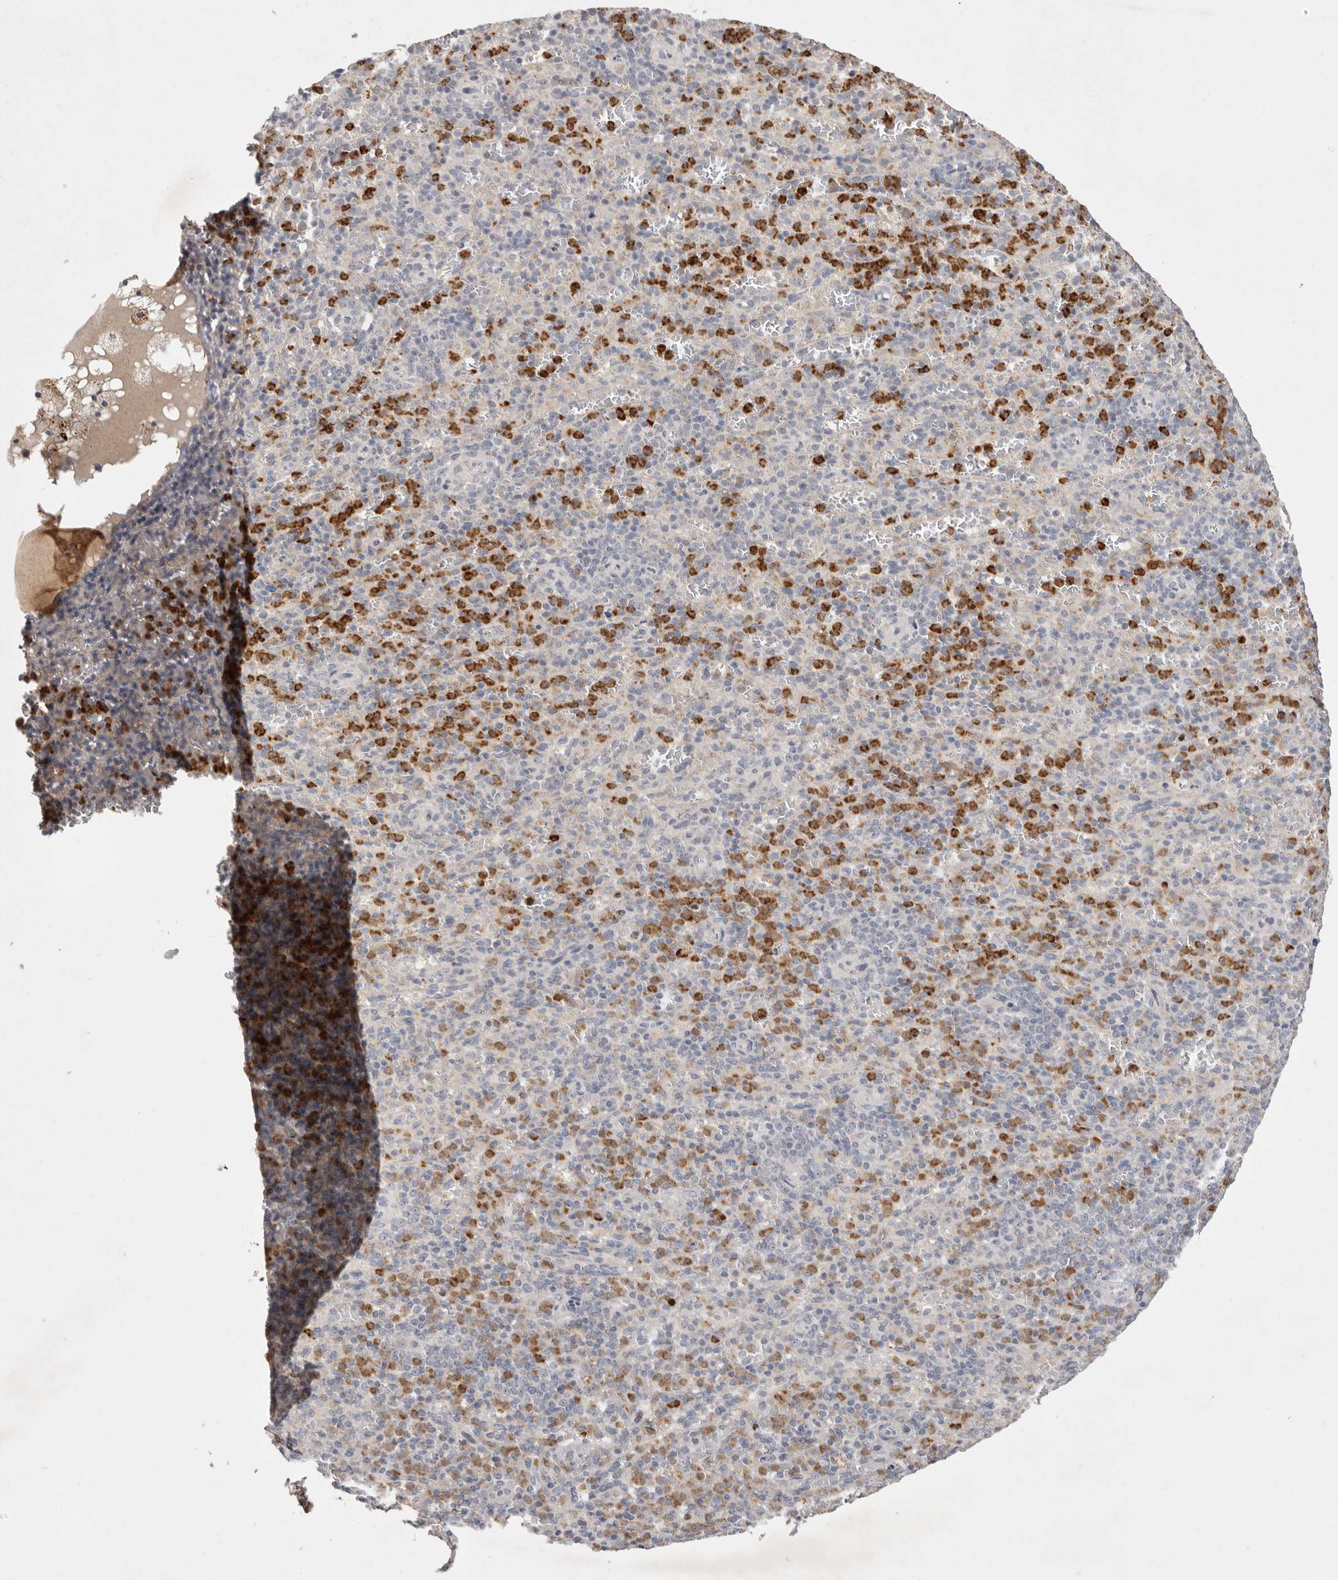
{"staining": {"intensity": "strong", "quantity": "25%-75%", "location": "cytoplasmic/membranous"}, "tissue": "spleen", "cell_type": "Cells in red pulp", "image_type": "normal", "snomed": [{"axis": "morphology", "description": "Normal tissue, NOS"}, {"axis": "topography", "description": "Spleen"}], "caption": "High-magnification brightfield microscopy of unremarkable spleen stained with DAB (3,3'-diaminobenzidine) (brown) and counterstained with hematoxylin (blue). cells in red pulp exhibit strong cytoplasmic/membranous staining is seen in approximately25%-75% of cells.", "gene": "GPR84", "patient": {"sex": "female", "age": 74}}